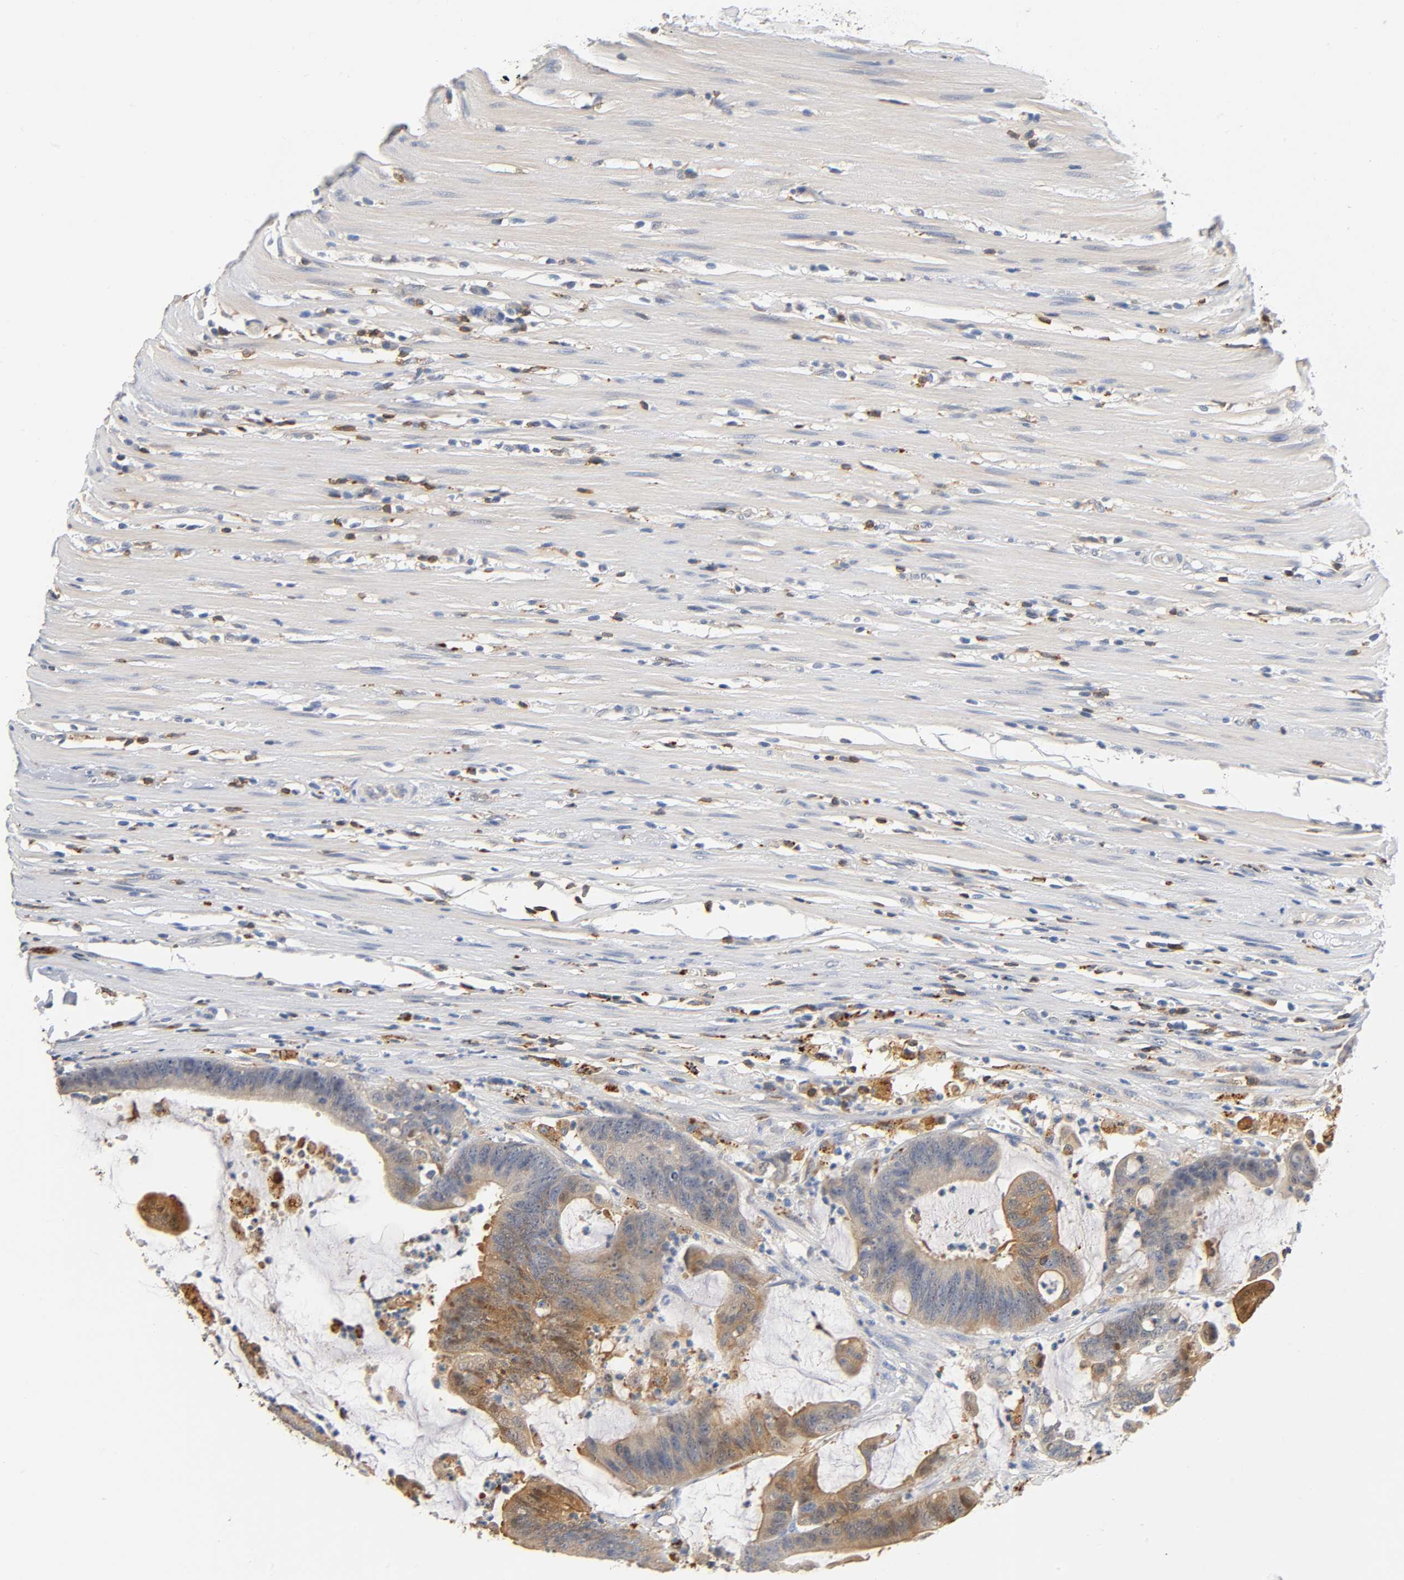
{"staining": {"intensity": "moderate", "quantity": "25%-75%", "location": "cytoplasmic/membranous"}, "tissue": "colorectal cancer", "cell_type": "Tumor cells", "image_type": "cancer", "snomed": [{"axis": "morphology", "description": "Adenocarcinoma, NOS"}, {"axis": "topography", "description": "Rectum"}], "caption": "Tumor cells display medium levels of moderate cytoplasmic/membranous staining in approximately 25%-75% of cells in human colorectal adenocarcinoma.", "gene": "UCKL1", "patient": {"sex": "female", "age": 66}}